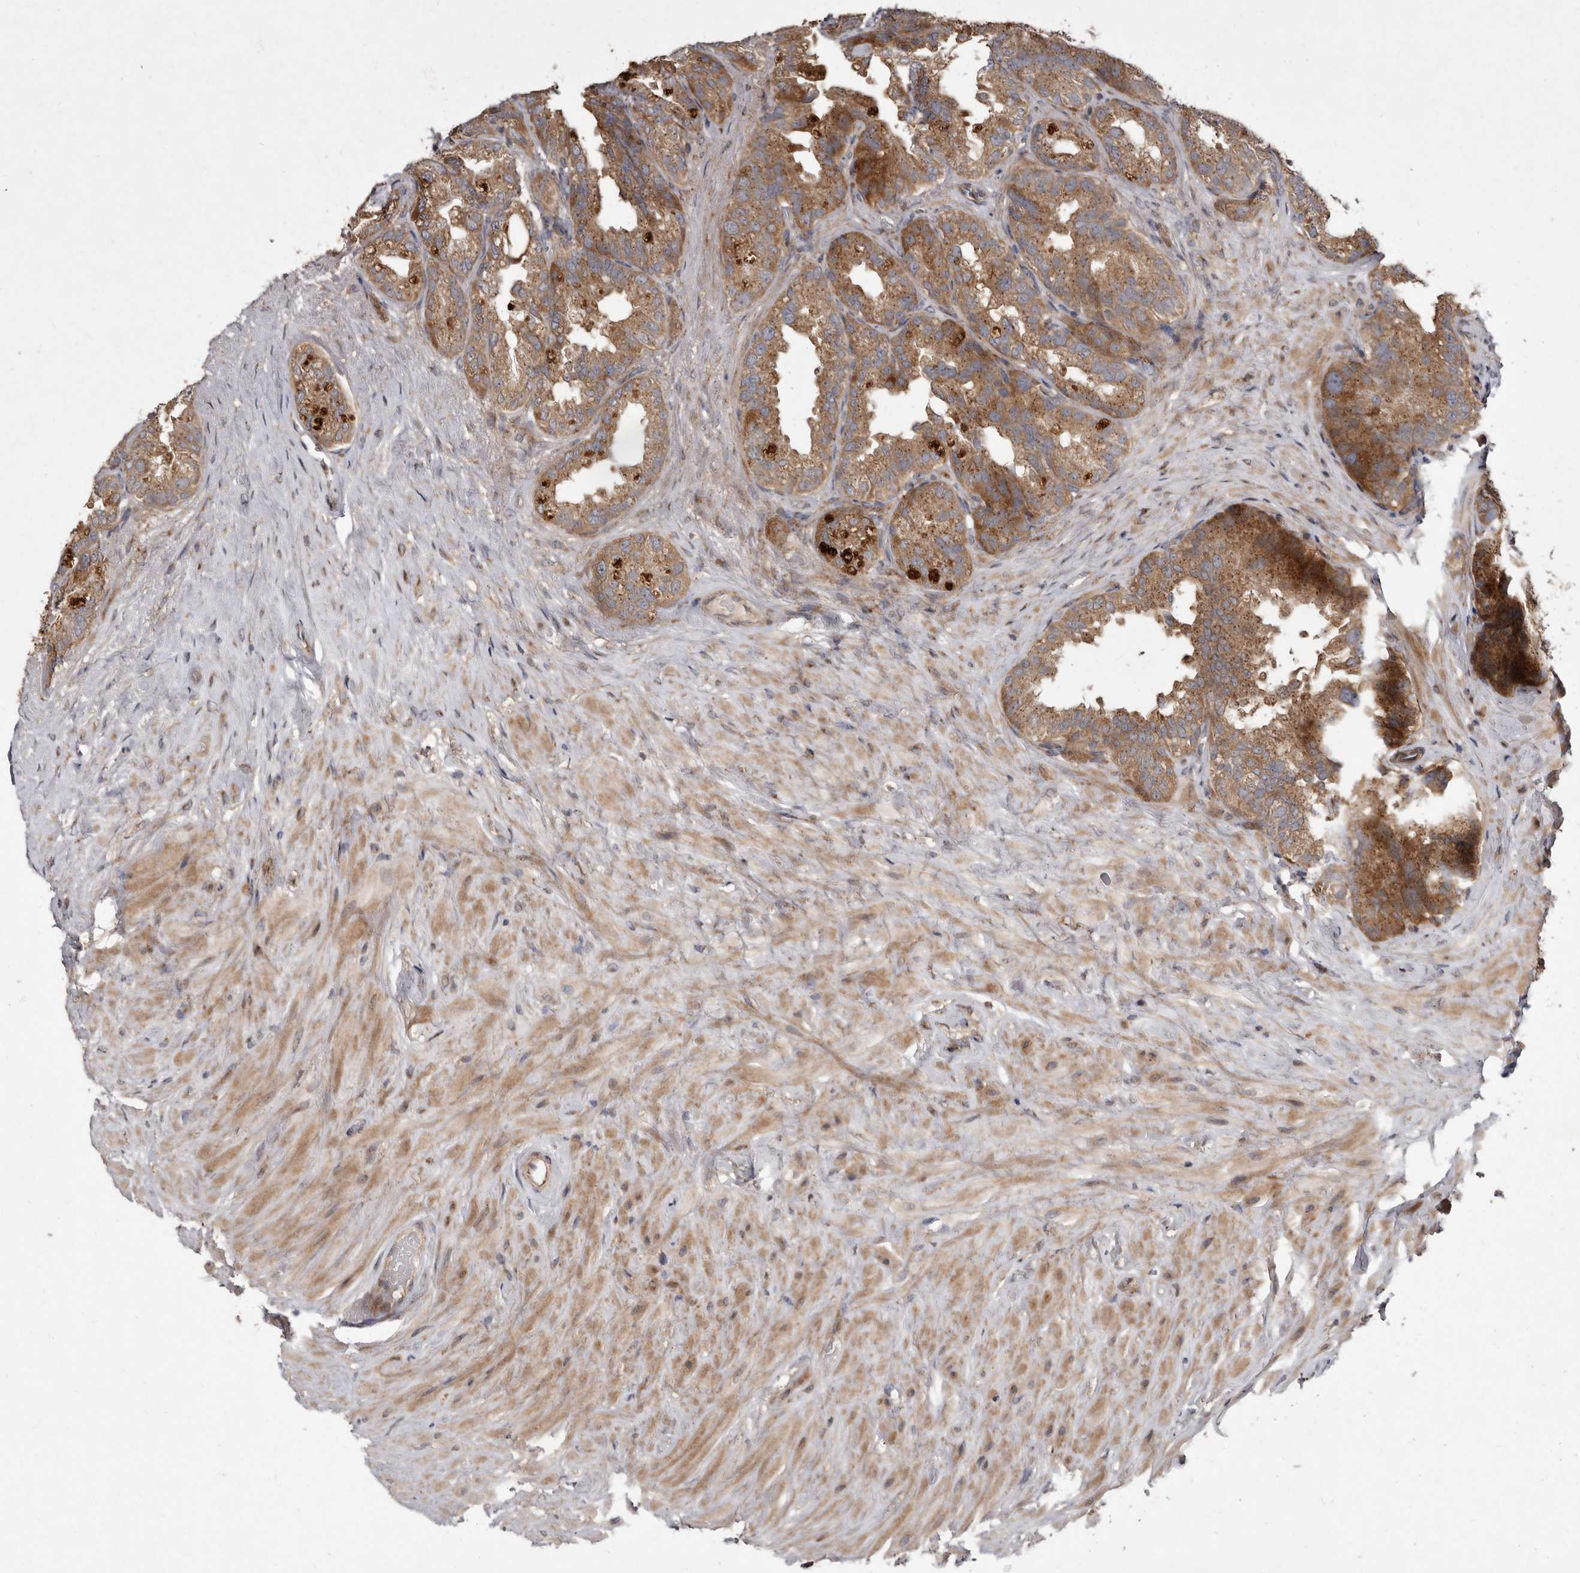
{"staining": {"intensity": "moderate", "quantity": ">75%", "location": "cytoplasmic/membranous"}, "tissue": "seminal vesicle", "cell_type": "Glandular cells", "image_type": "normal", "snomed": [{"axis": "morphology", "description": "Normal tissue, NOS"}, {"axis": "topography", "description": "Seminal veicle"}], "caption": "A photomicrograph of seminal vesicle stained for a protein exhibits moderate cytoplasmic/membranous brown staining in glandular cells.", "gene": "FLAD1", "patient": {"sex": "male", "age": 80}}